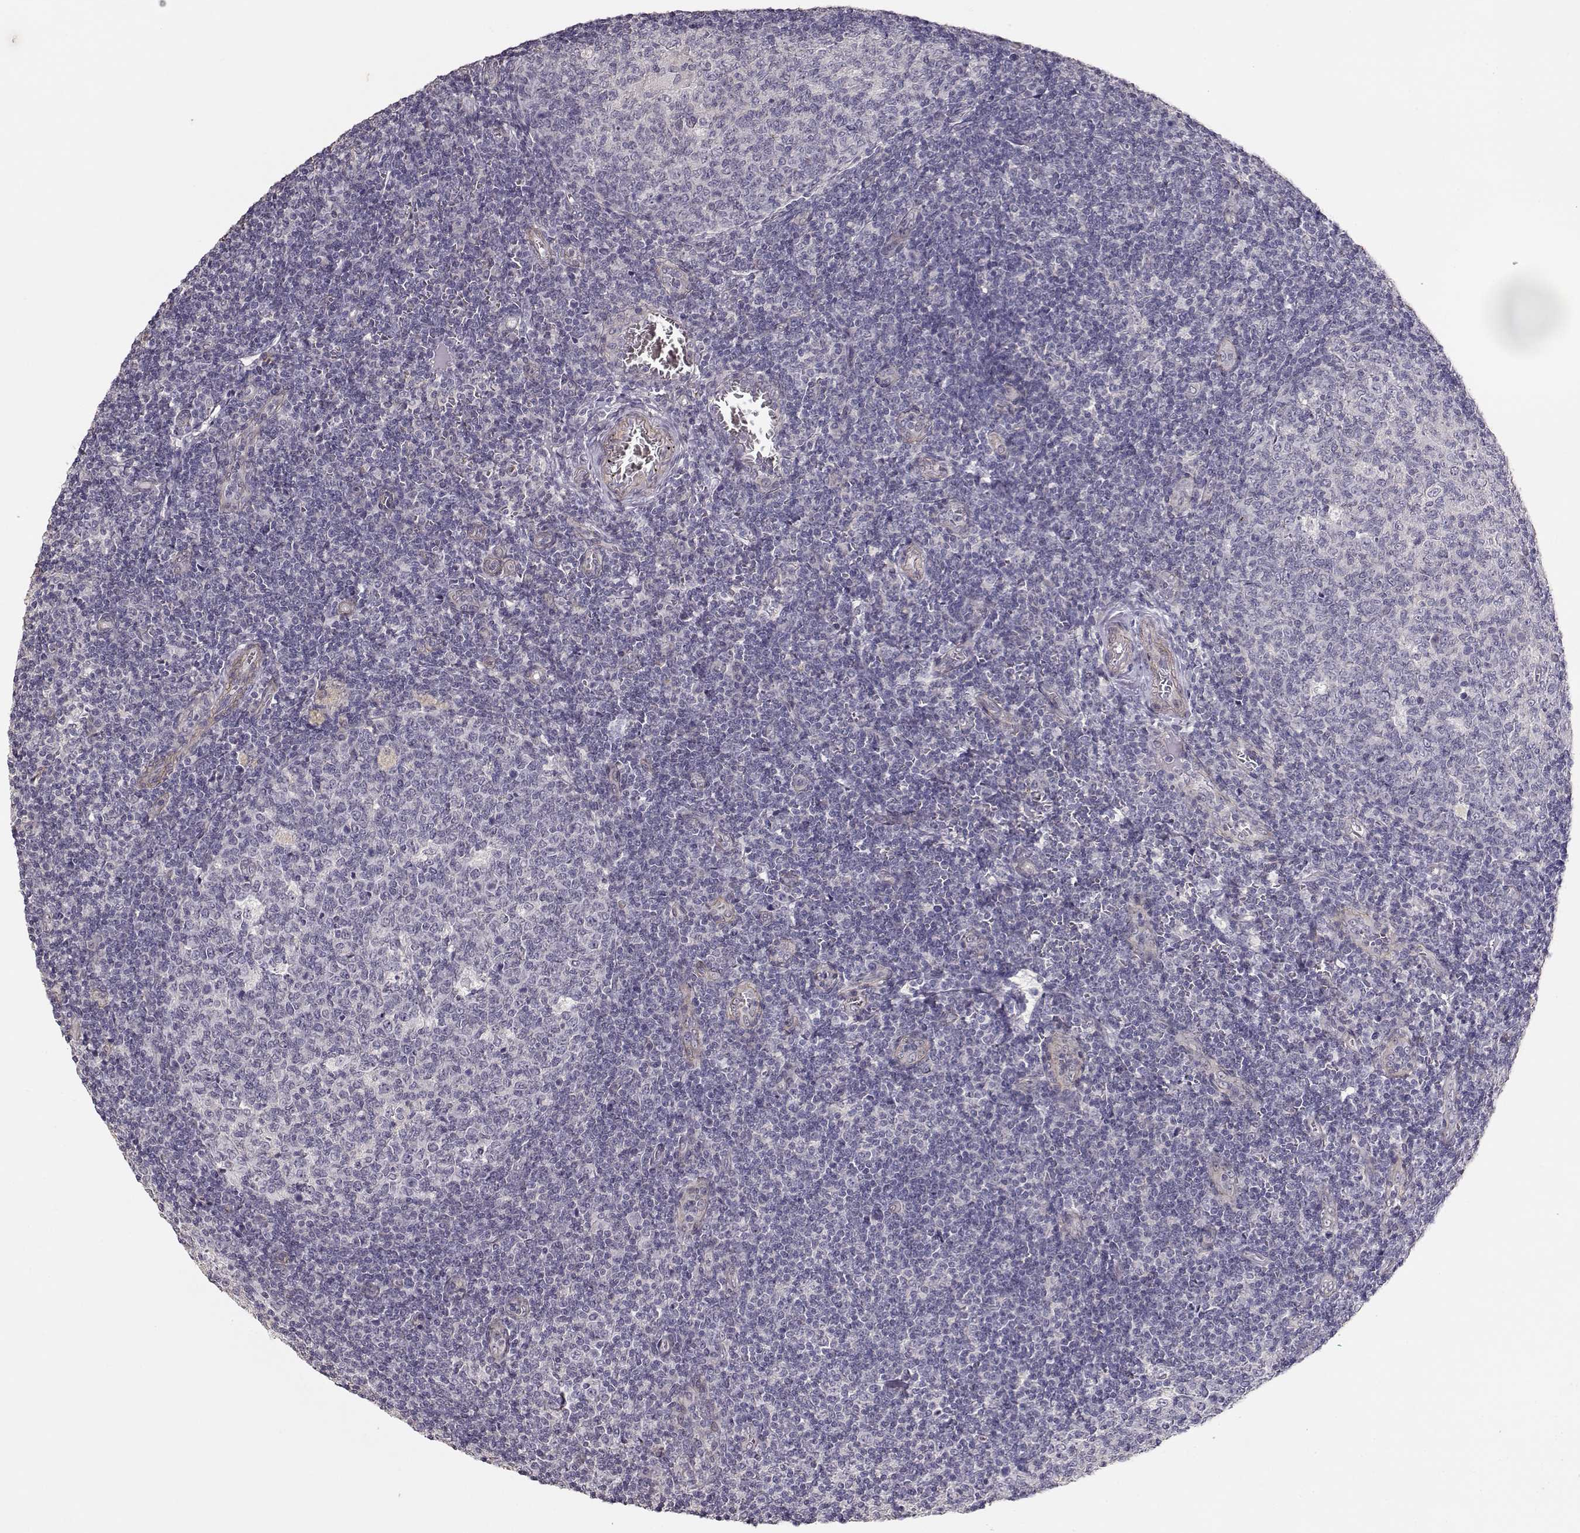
{"staining": {"intensity": "negative", "quantity": "none", "location": "none"}, "tissue": "tonsil", "cell_type": "Germinal center cells", "image_type": "normal", "snomed": [{"axis": "morphology", "description": "Normal tissue, NOS"}, {"axis": "topography", "description": "Tonsil"}], "caption": "Immunohistochemistry (IHC) of benign tonsil exhibits no staining in germinal center cells.", "gene": "LAMA5", "patient": {"sex": "female", "age": 12}}